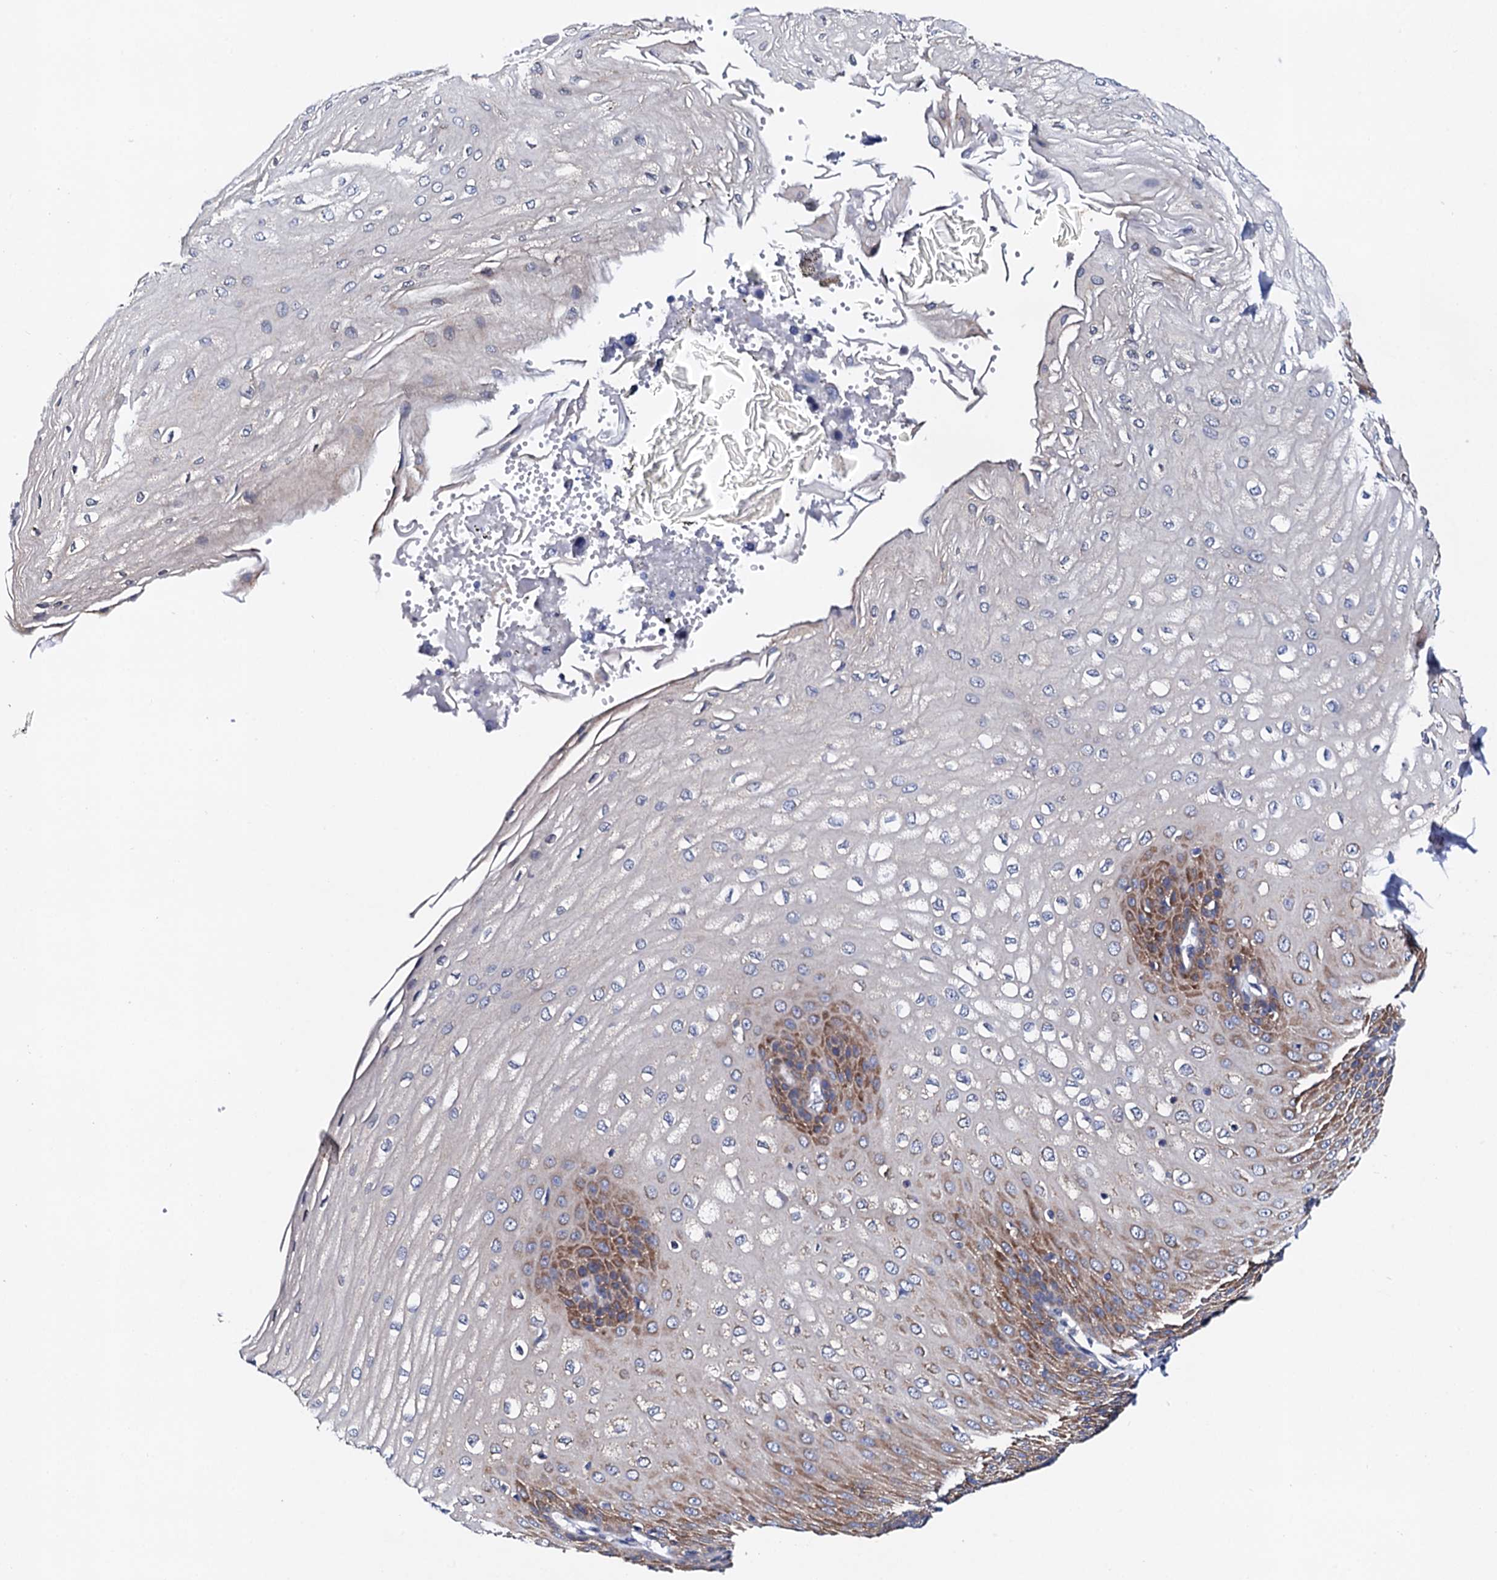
{"staining": {"intensity": "moderate", "quantity": "25%-75%", "location": "cytoplasmic/membranous"}, "tissue": "esophagus", "cell_type": "Squamous epithelial cells", "image_type": "normal", "snomed": [{"axis": "morphology", "description": "Normal tissue, NOS"}, {"axis": "topography", "description": "Esophagus"}], "caption": "Protein staining by IHC exhibits moderate cytoplasmic/membranous staining in approximately 25%-75% of squamous epithelial cells in unremarkable esophagus. (brown staining indicates protein expression, while blue staining denotes nuclei).", "gene": "NUP58", "patient": {"sex": "male", "age": 60}}